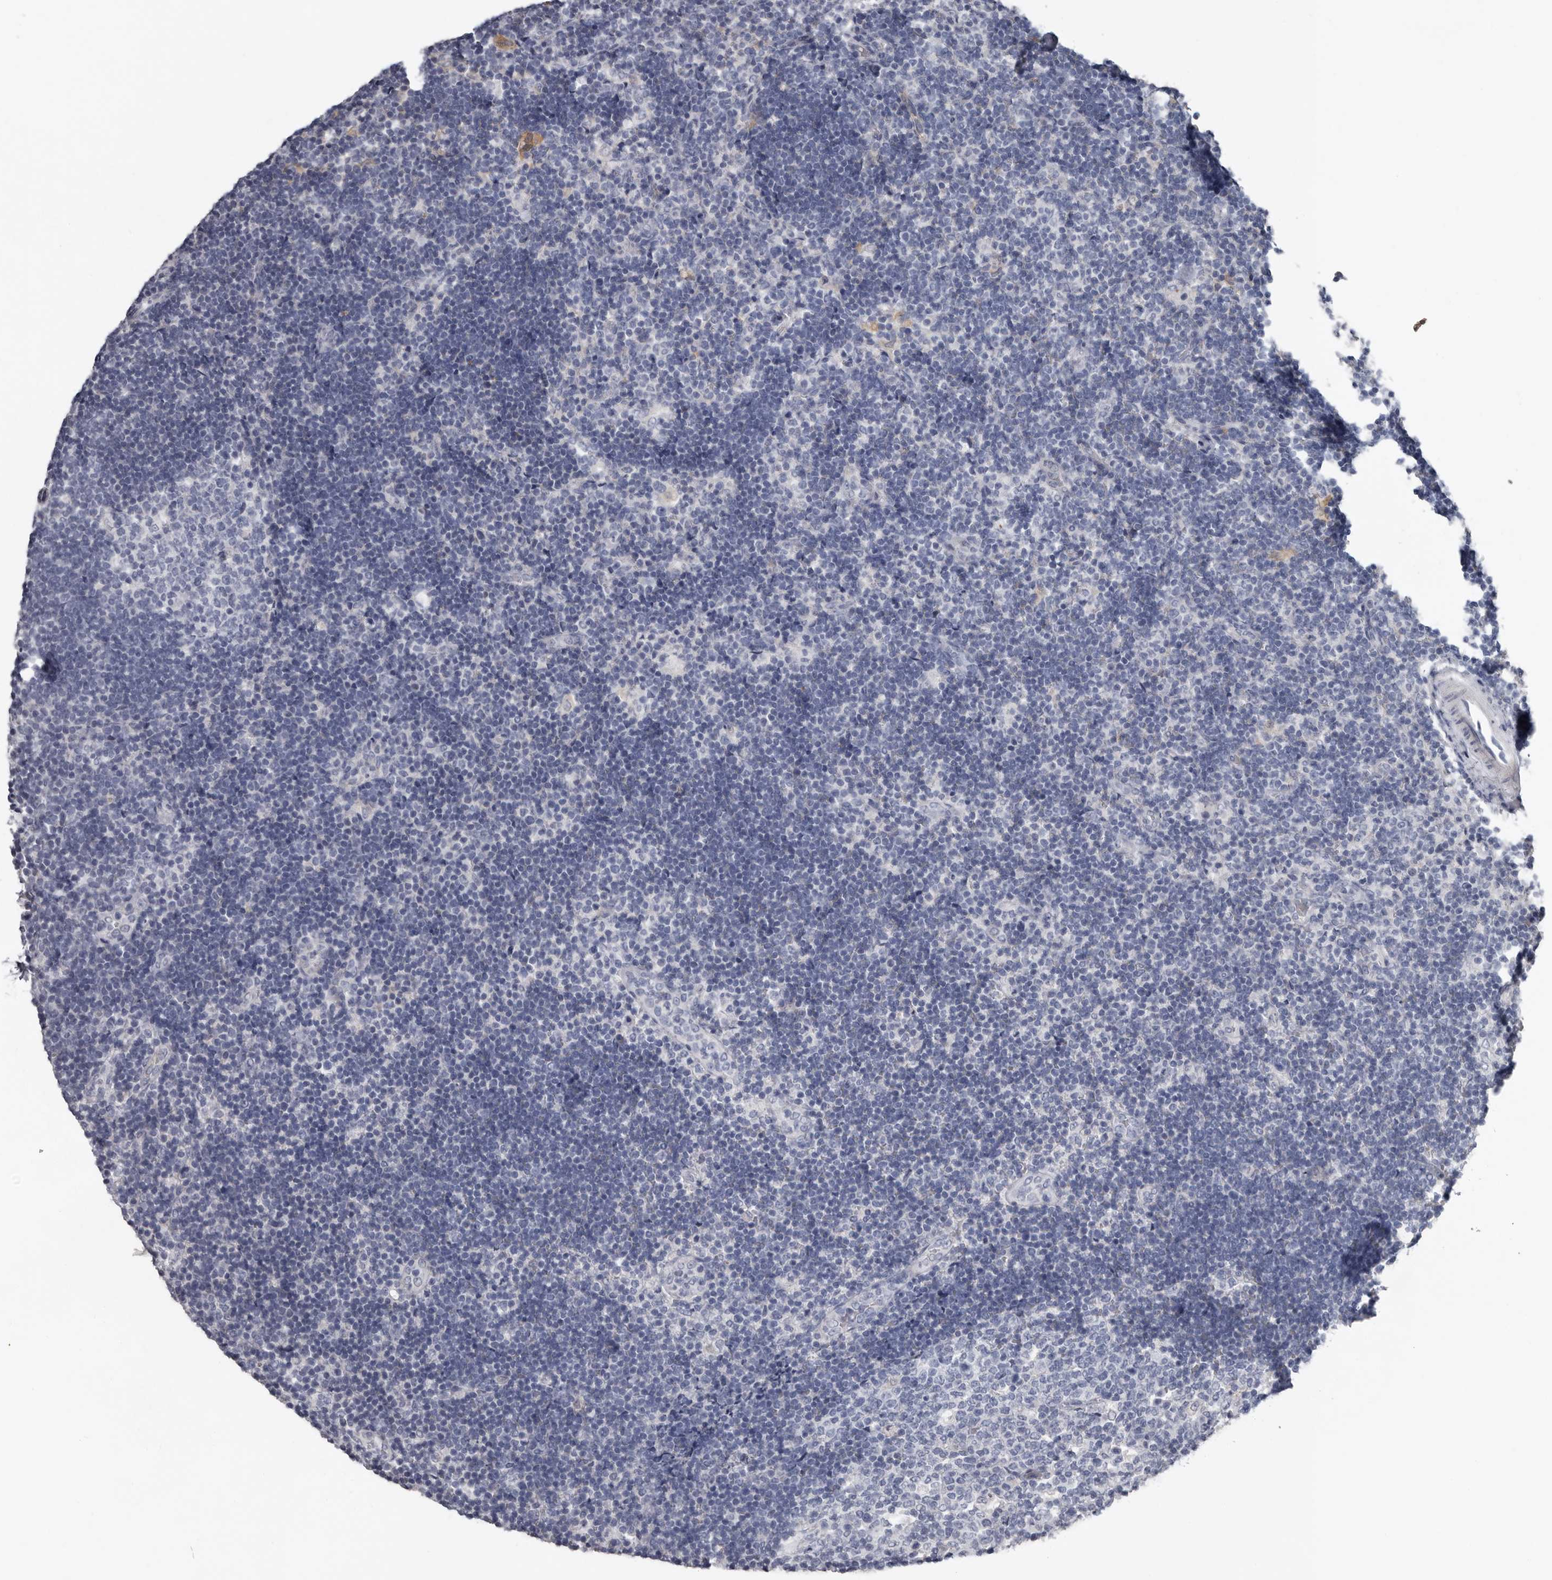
{"staining": {"intensity": "negative", "quantity": "none", "location": "none"}, "tissue": "lymph node", "cell_type": "Germinal center cells", "image_type": "normal", "snomed": [{"axis": "morphology", "description": "Normal tissue, NOS"}, {"axis": "topography", "description": "Lymph node"}], "caption": "An immunohistochemistry photomicrograph of unremarkable lymph node is shown. There is no staining in germinal center cells of lymph node. Brightfield microscopy of immunohistochemistry (IHC) stained with DAB (brown) and hematoxylin (blue), captured at high magnification.", "gene": "FABP7", "patient": {"sex": "female", "age": 22}}